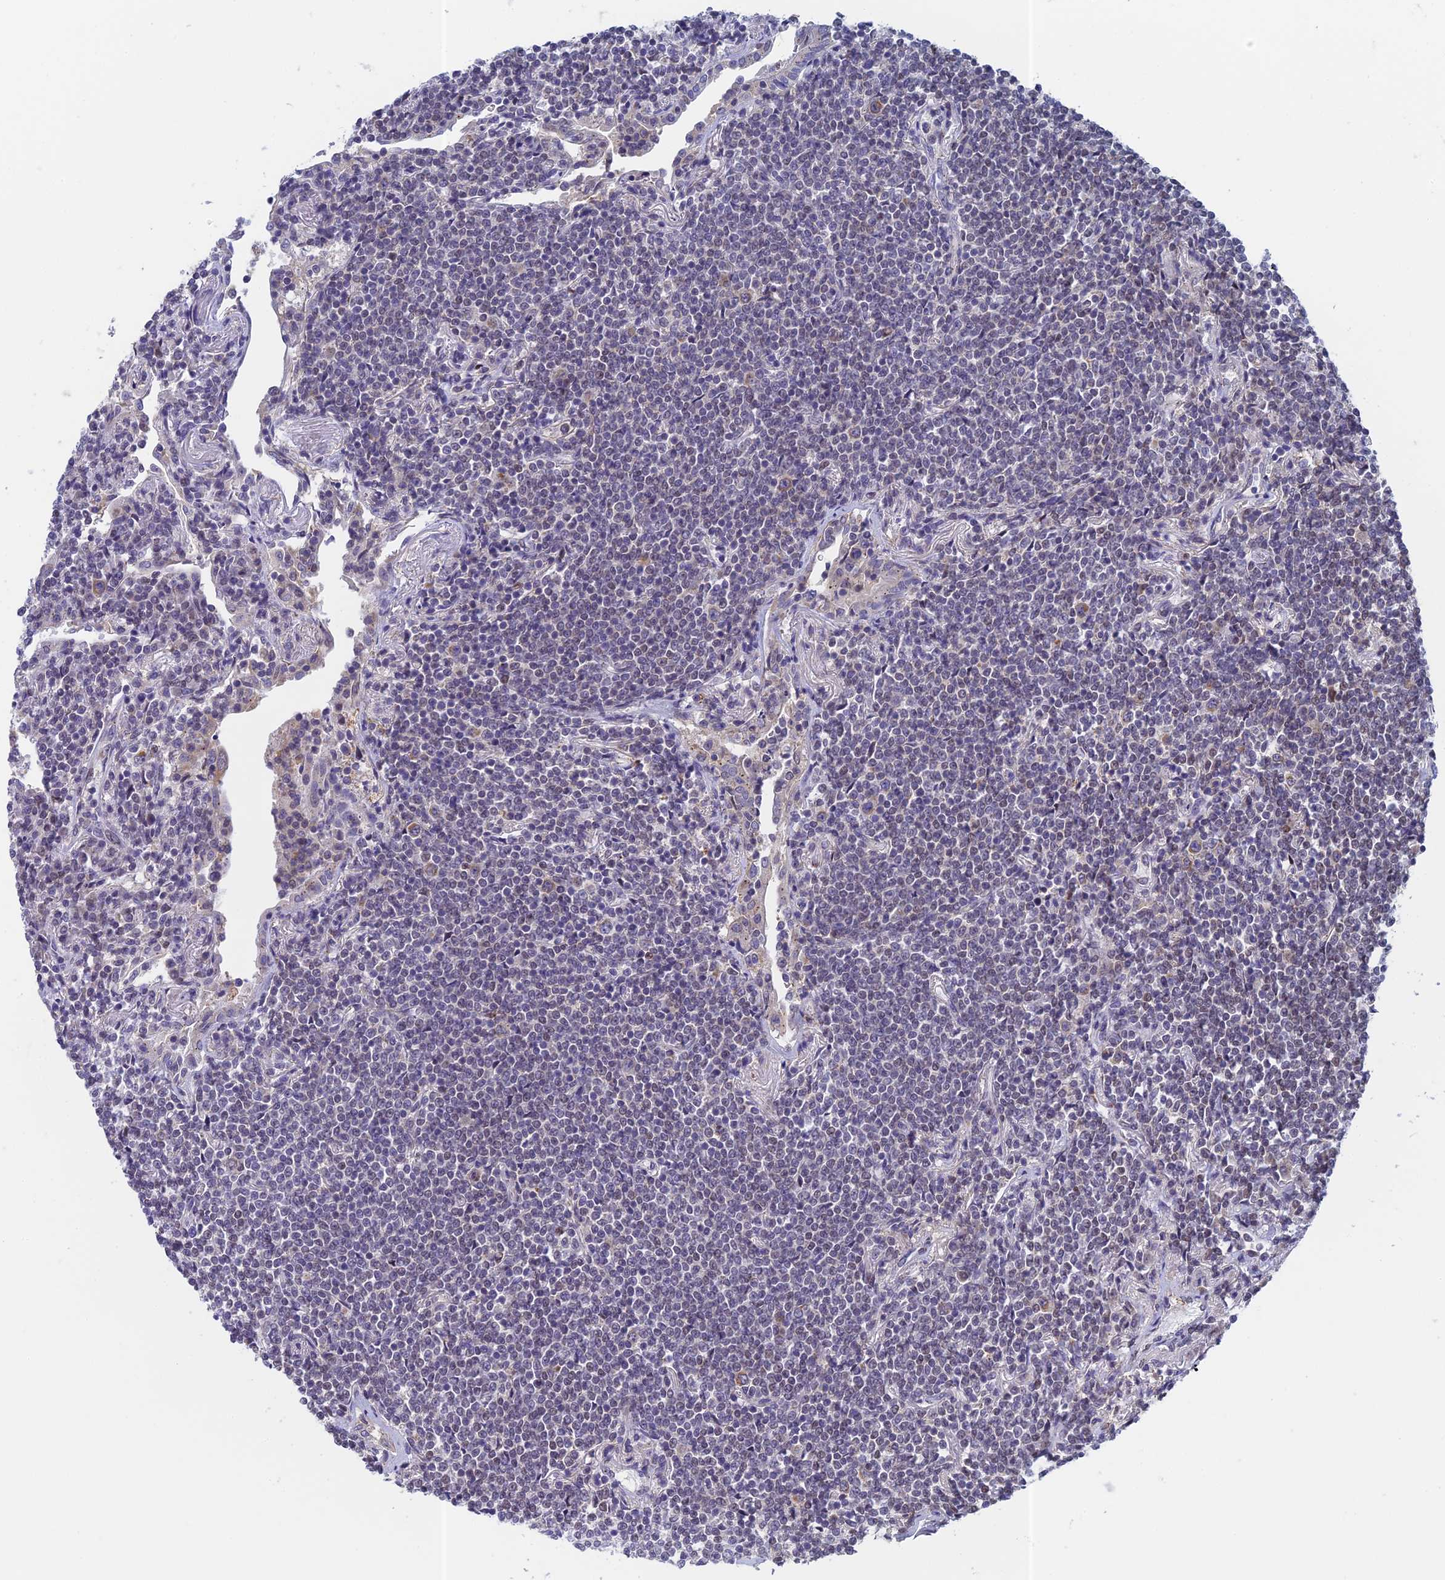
{"staining": {"intensity": "negative", "quantity": "none", "location": "none"}, "tissue": "lymphoma", "cell_type": "Tumor cells", "image_type": "cancer", "snomed": [{"axis": "morphology", "description": "Malignant lymphoma, non-Hodgkin's type, Low grade"}, {"axis": "topography", "description": "Lung"}], "caption": "Immunohistochemical staining of human malignant lymphoma, non-Hodgkin's type (low-grade) demonstrates no significant positivity in tumor cells. (Stains: DAB (3,3'-diaminobenzidine) immunohistochemistry with hematoxylin counter stain, Microscopy: brightfield microscopy at high magnification).", "gene": "MRPL17", "patient": {"sex": "female", "age": 71}}